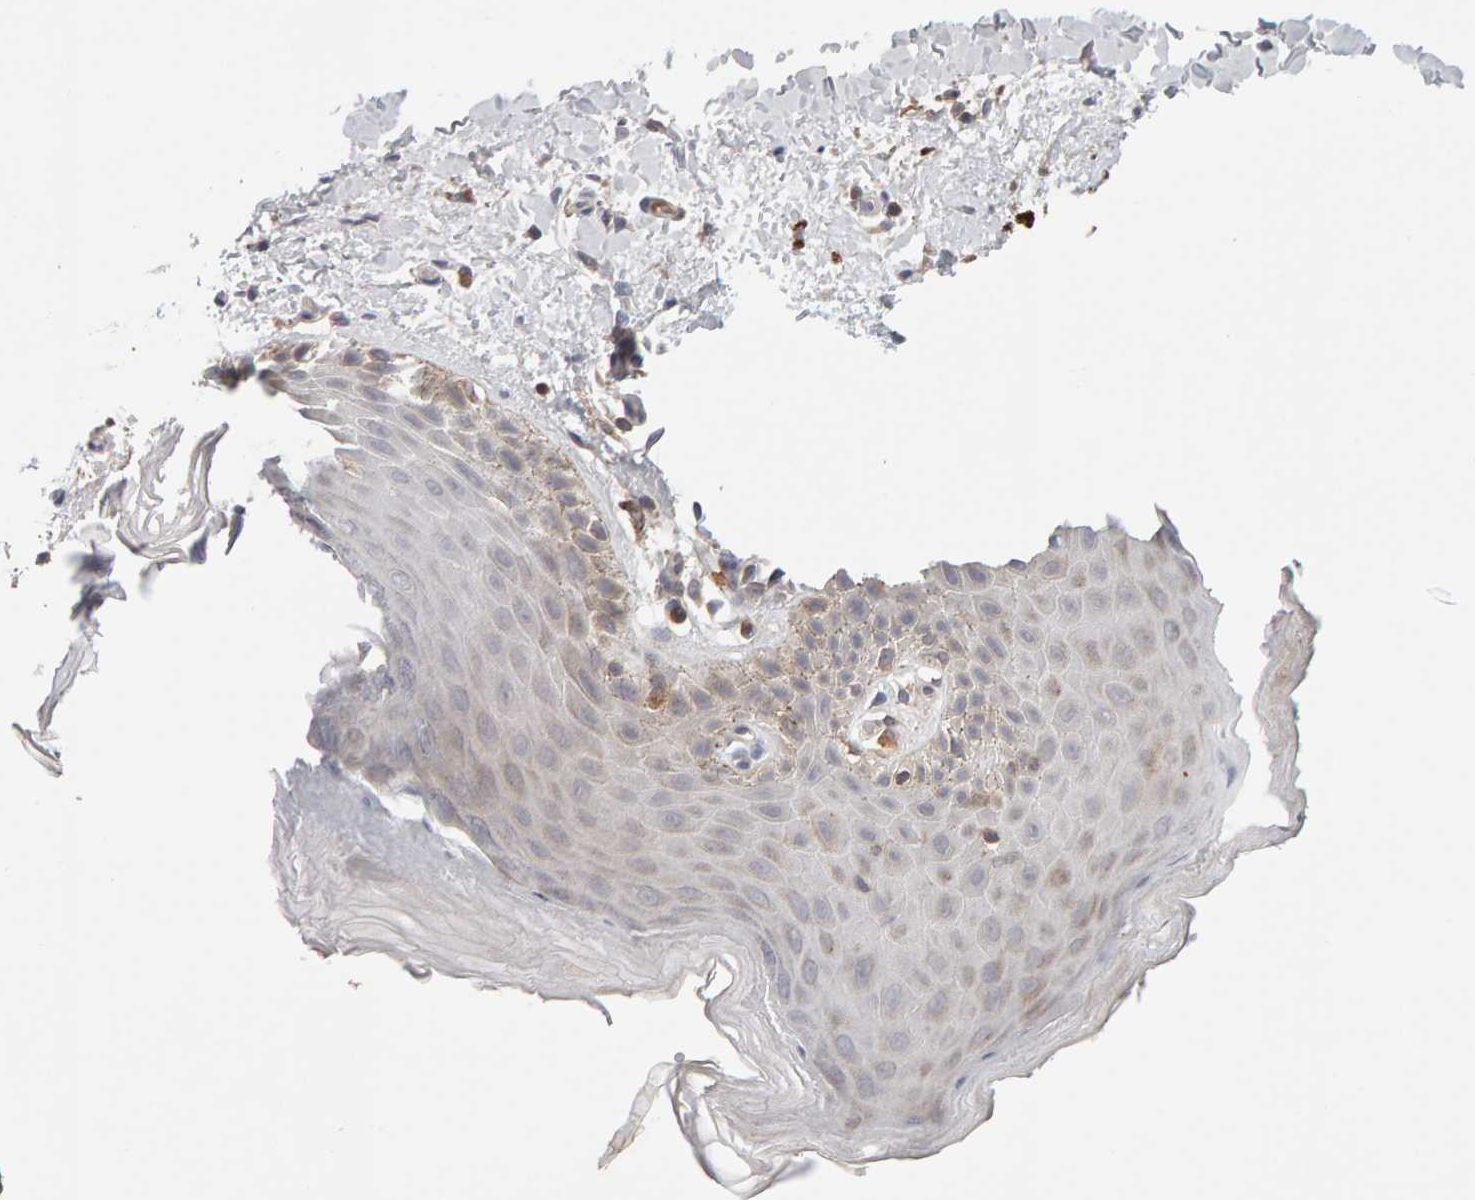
{"staining": {"intensity": "weak", "quantity": "<25%", "location": "cytoplasmic/membranous"}, "tissue": "skin", "cell_type": "Epidermal cells", "image_type": "normal", "snomed": [{"axis": "morphology", "description": "Normal tissue, NOS"}, {"axis": "topography", "description": "Anal"}, {"axis": "topography", "description": "Peripheral nerve tissue"}], "caption": "Micrograph shows no significant protein expression in epidermal cells of normal skin.", "gene": "NUDCD1", "patient": {"sex": "male", "age": 44}}